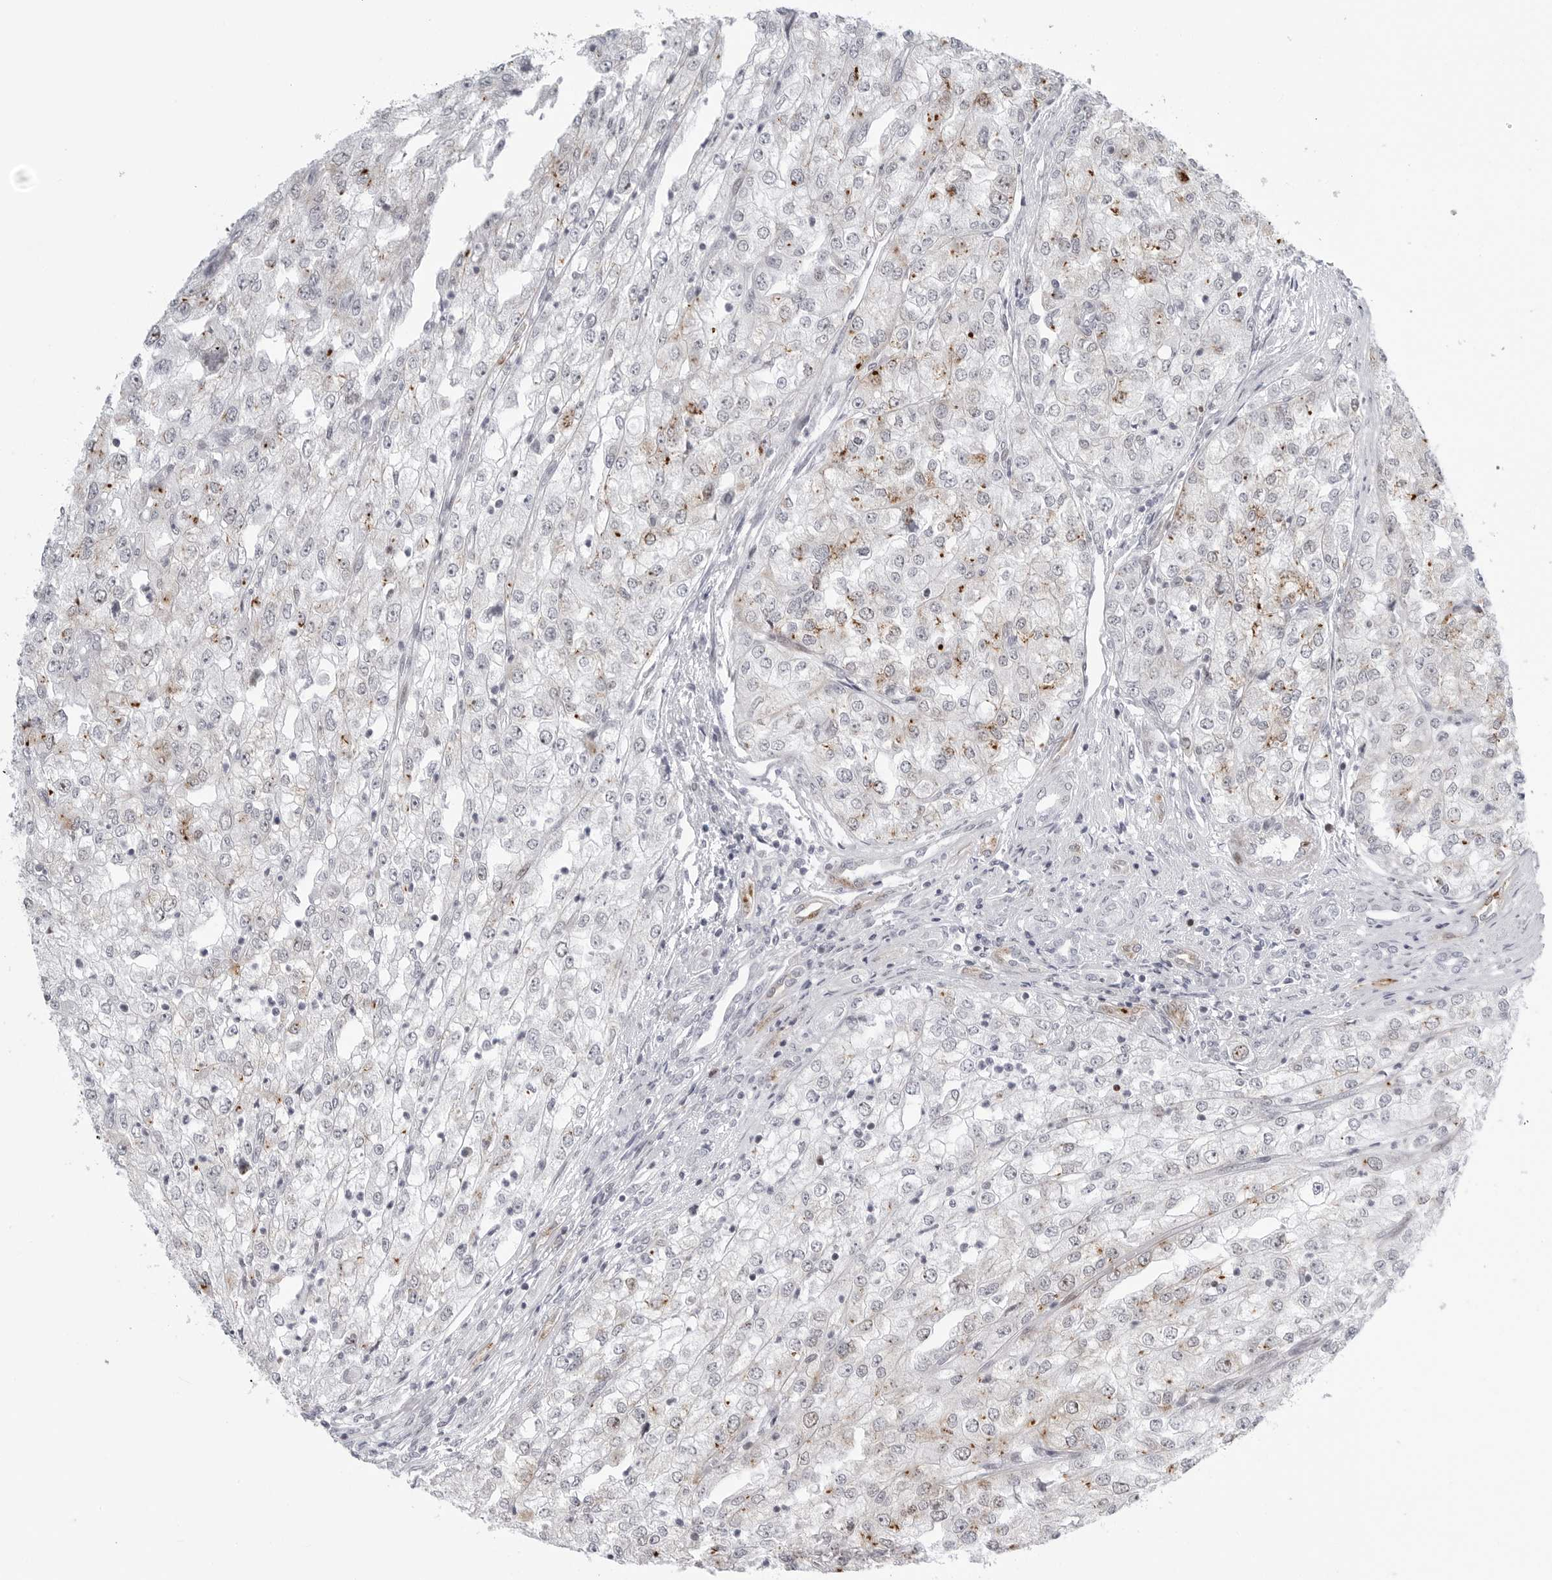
{"staining": {"intensity": "moderate", "quantity": "<25%", "location": "cytoplasmic/membranous"}, "tissue": "renal cancer", "cell_type": "Tumor cells", "image_type": "cancer", "snomed": [{"axis": "morphology", "description": "Adenocarcinoma, NOS"}, {"axis": "topography", "description": "Kidney"}], "caption": "Immunohistochemical staining of human renal cancer (adenocarcinoma) displays moderate cytoplasmic/membranous protein staining in approximately <25% of tumor cells.", "gene": "FAM135B", "patient": {"sex": "female", "age": 54}}